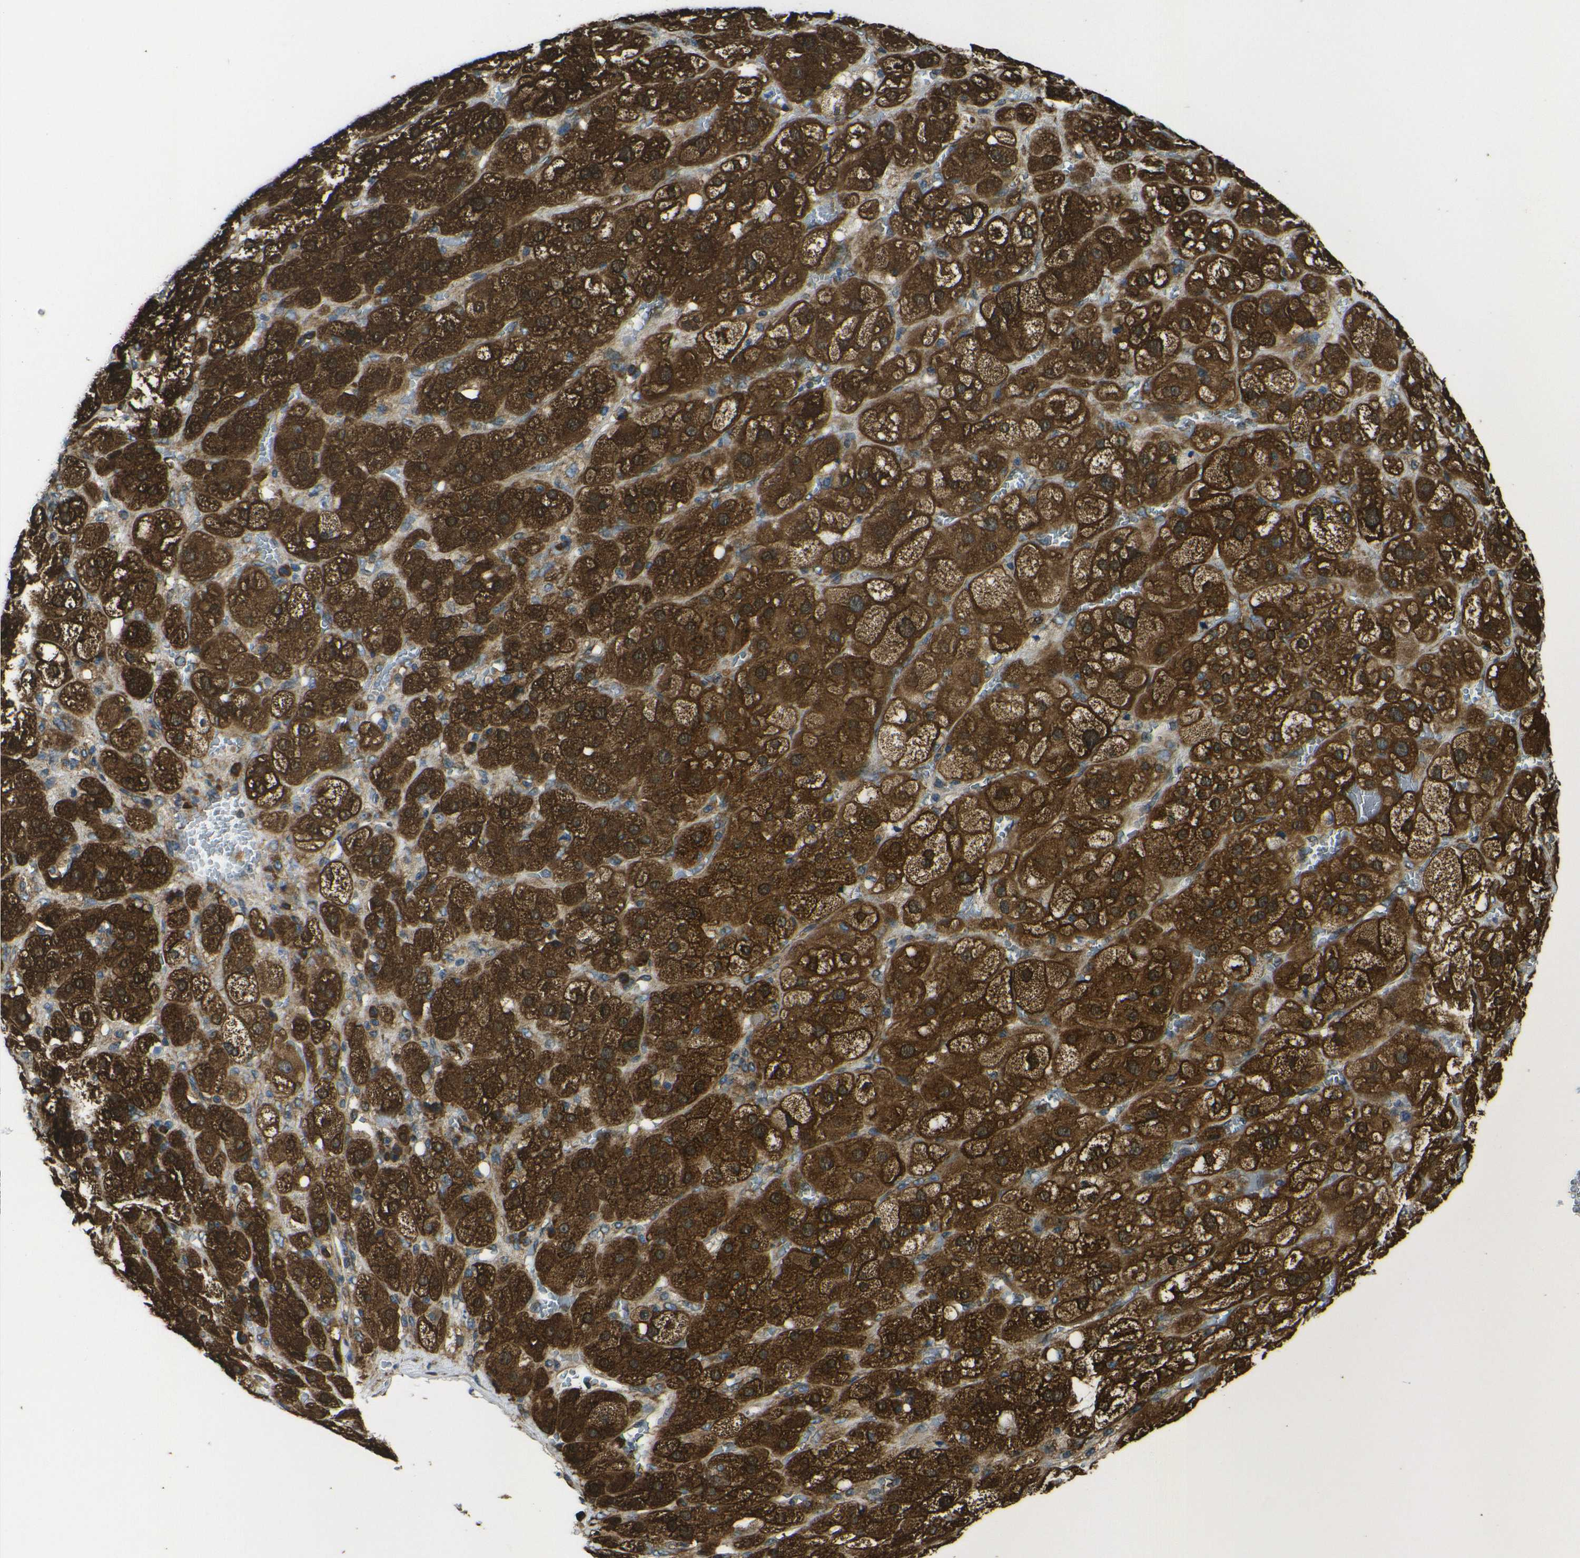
{"staining": {"intensity": "strong", "quantity": ">75%", "location": "cytoplasmic/membranous"}, "tissue": "adrenal gland", "cell_type": "Glandular cells", "image_type": "normal", "snomed": [{"axis": "morphology", "description": "Normal tissue, NOS"}, {"axis": "topography", "description": "Adrenal gland"}], "caption": "Protein positivity by immunohistochemistry (IHC) reveals strong cytoplasmic/membranous positivity in approximately >75% of glandular cells in unremarkable adrenal gland.", "gene": "RPSA", "patient": {"sex": "female", "age": 47}}